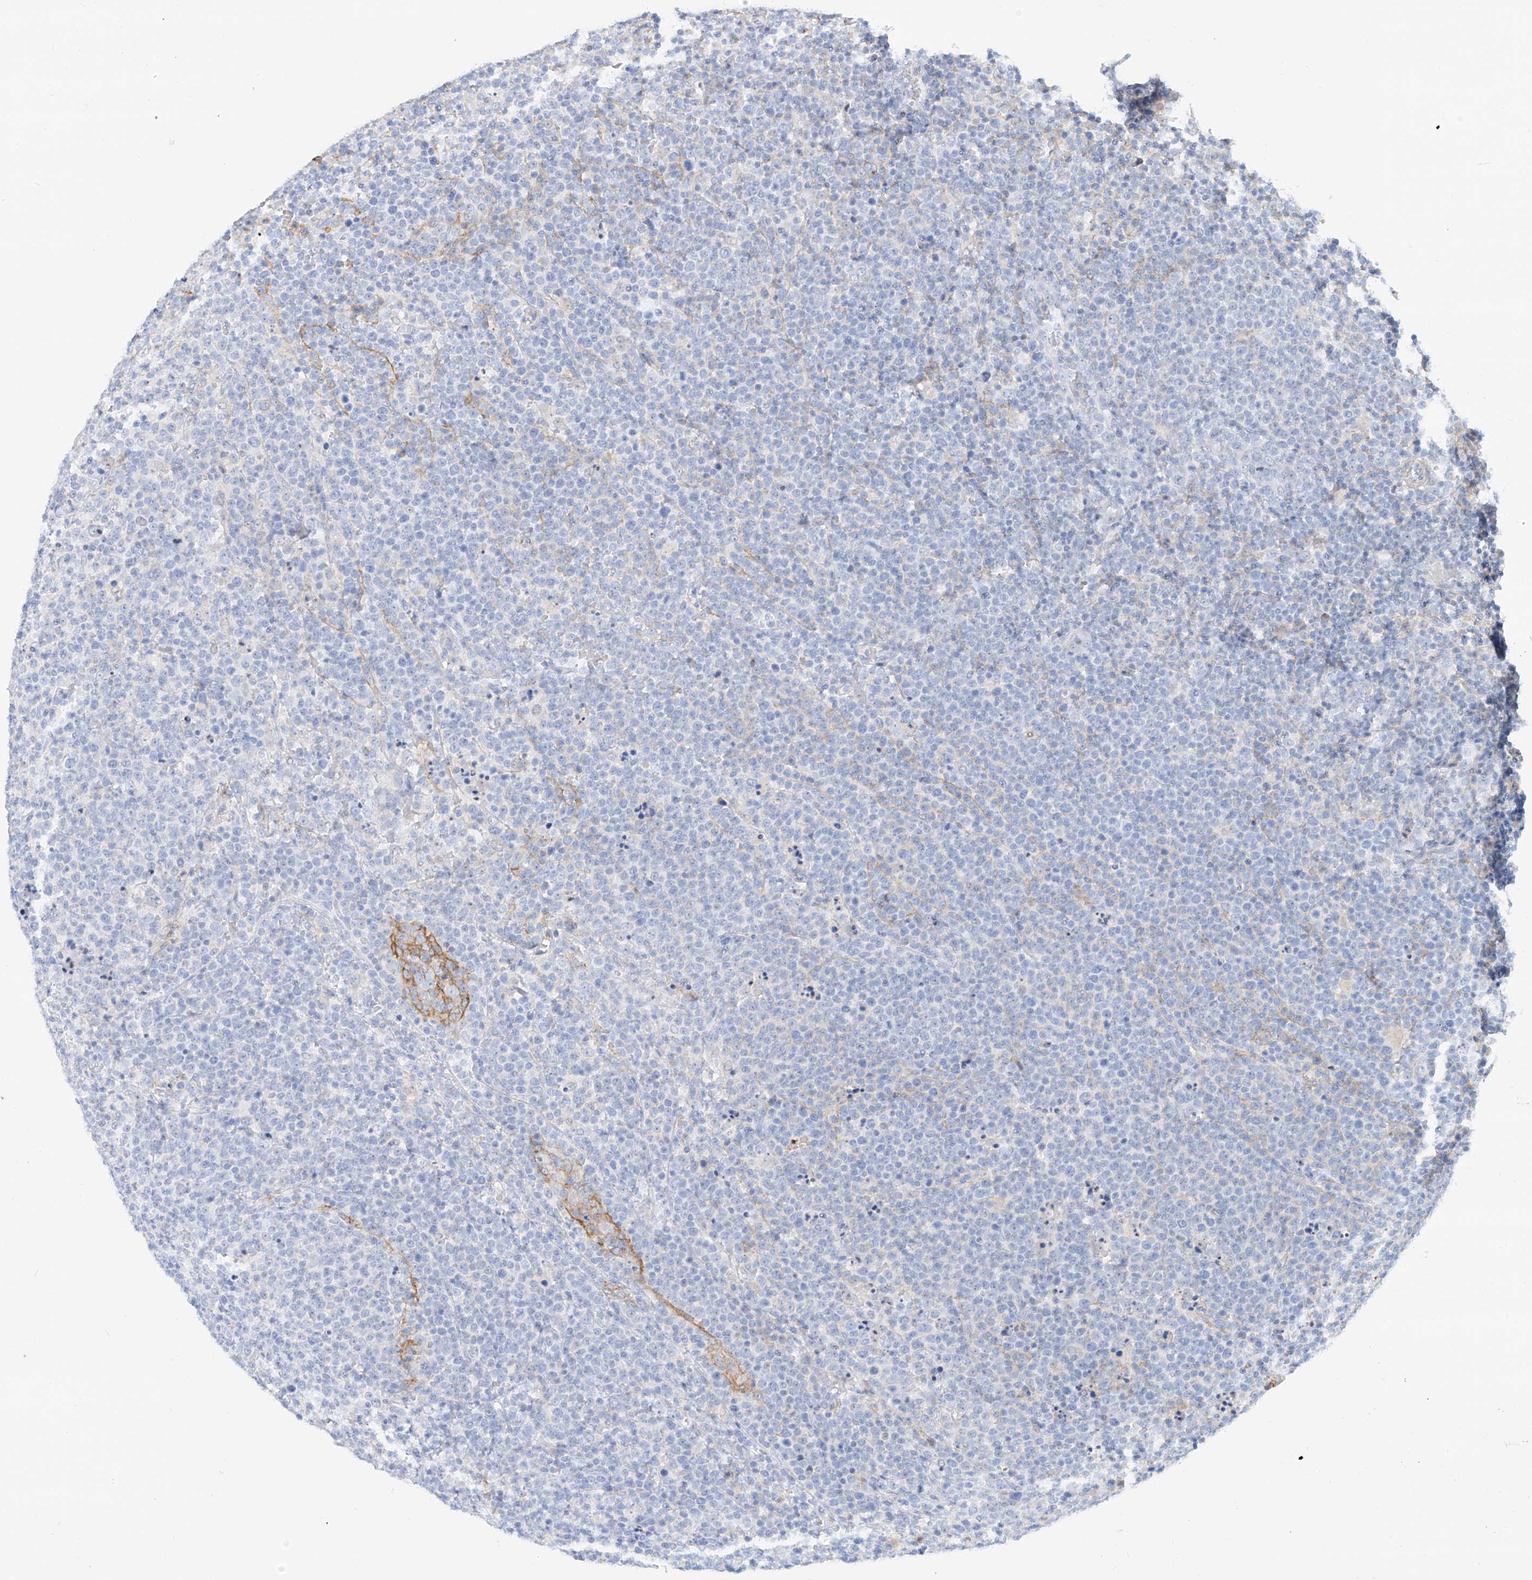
{"staining": {"intensity": "negative", "quantity": "none", "location": "none"}, "tissue": "lymphoma", "cell_type": "Tumor cells", "image_type": "cancer", "snomed": [{"axis": "morphology", "description": "Malignant lymphoma, non-Hodgkin's type, High grade"}, {"axis": "topography", "description": "Lymph node"}], "caption": "DAB (3,3'-diaminobenzidine) immunohistochemical staining of human lymphoma shows no significant staining in tumor cells. (Immunohistochemistry (ihc), brightfield microscopy, high magnification).", "gene": "SNU13", "patient": {"sex": "male", "age": 61}}